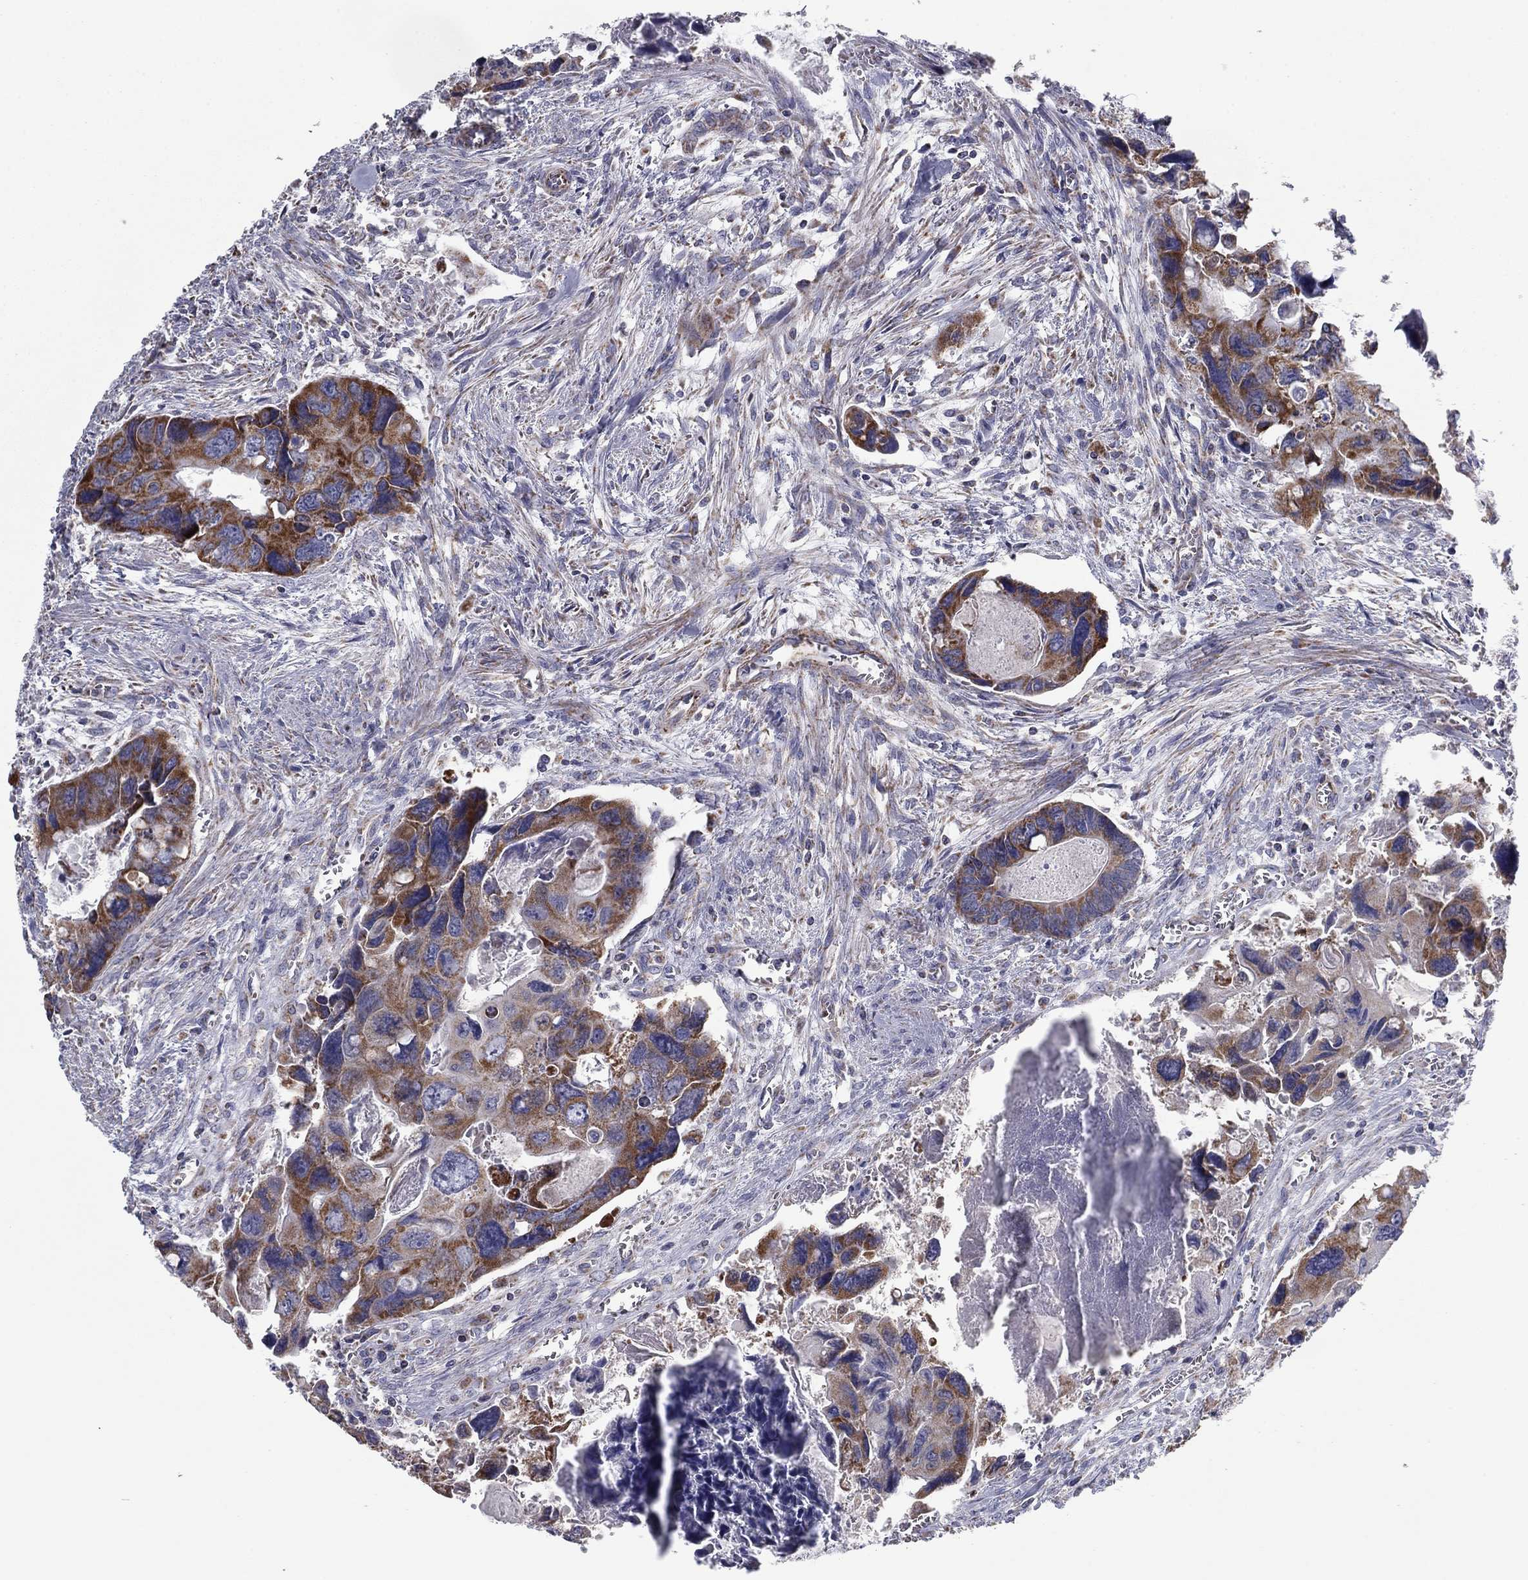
{"staining": {"intensity": "strong", "quantity": "25%-75%", "location": "cytoplasmic/membranous"}, "tissue": "colorectal cancer", "cell_type": "Tumor cells", "image_type": "cancer", "snomed": [{"axis": "morphology", "description": "Adenocarcinoma, NOS"}, {"axis": "topography", "description": "Rectum"}], "caption": "Immunohistochemical staining of colorectal cancer displays high levels of strong cytoplasmic/membranous expression in about 25%-75% of tumor cells.", "gene": "NDUFV1", "patient": {"sex": "male", "age": 62}}